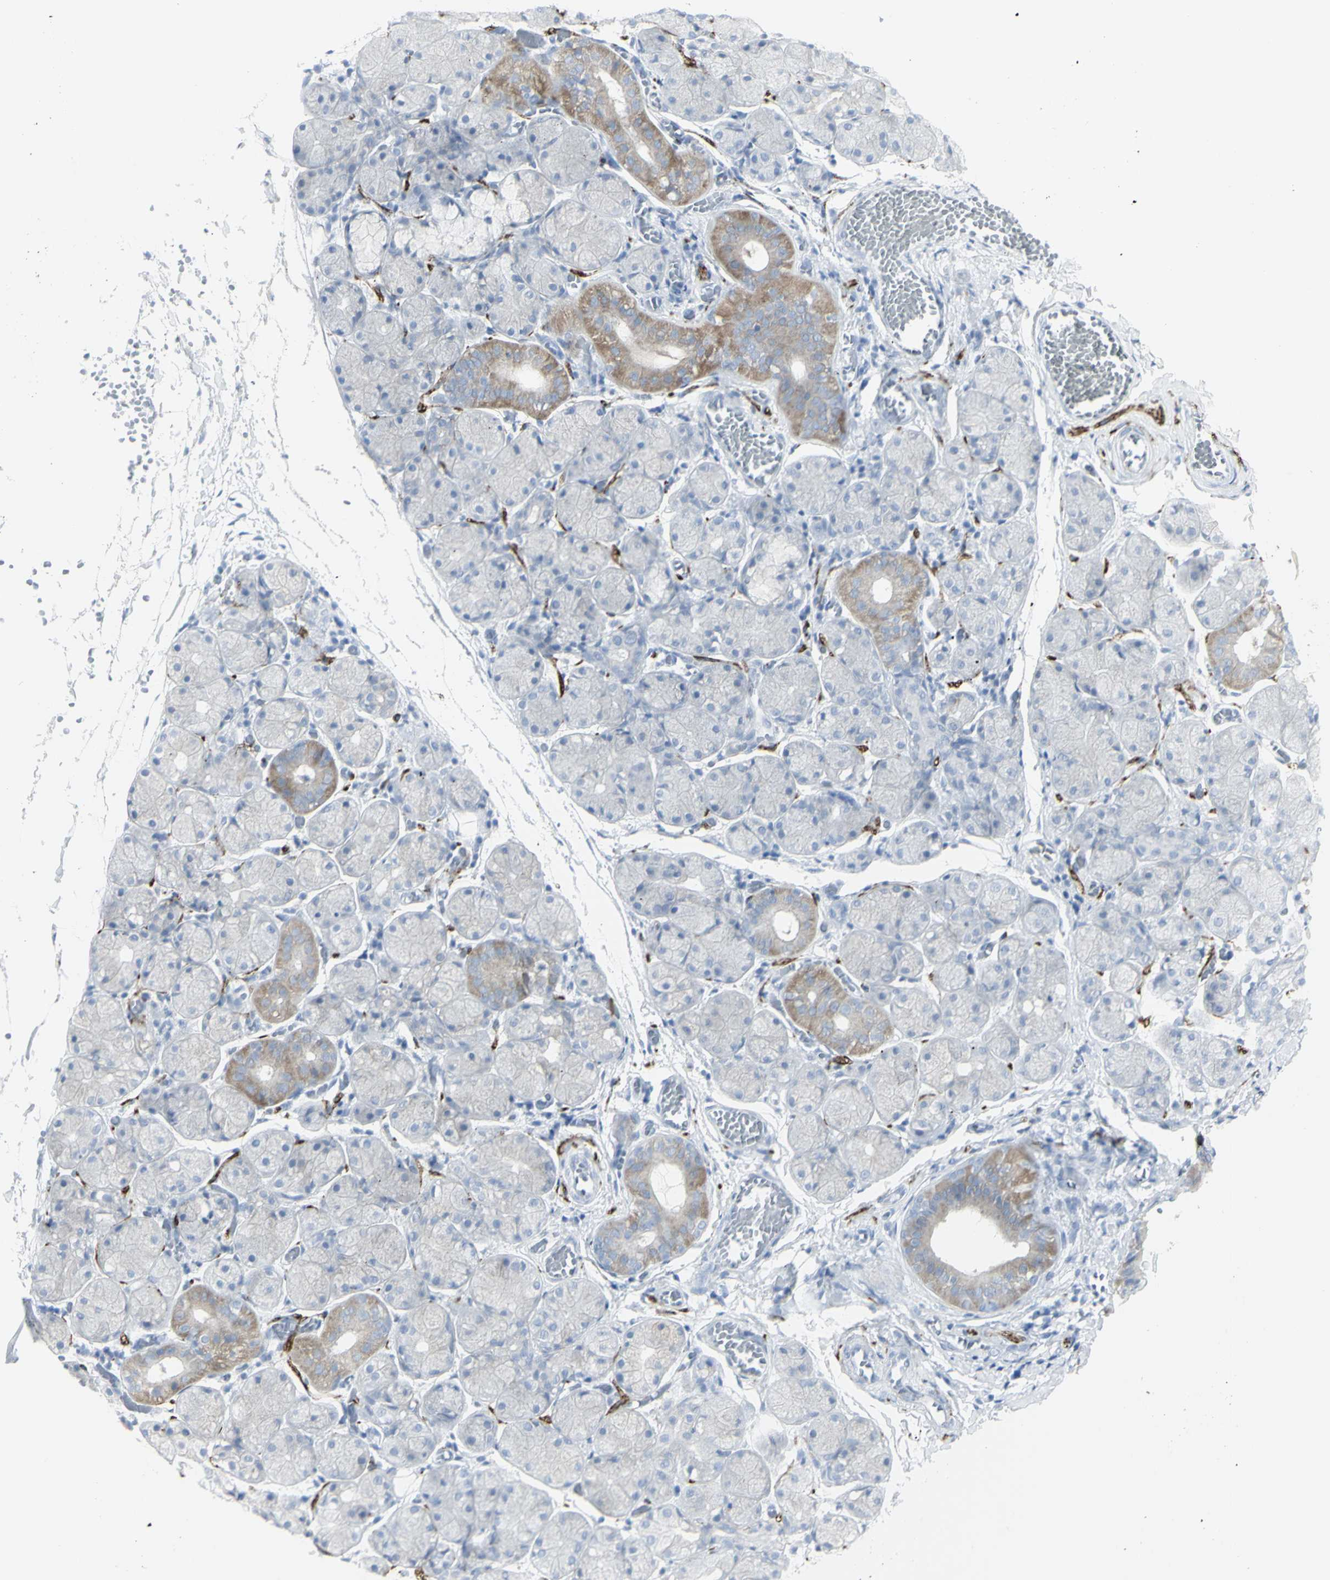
{"staining": {"intensity": "negative", "quantity": "none", "location": "none"}, "tissue": "salivary gland", "cell_type": "Glandular cells", "image_type": "normal", "snomed": [{"axis": "morphology", "description": "Normal tissue, NOS"}, {"axis": "topography", "description": "Salivary gland"}], "caption": "There is no significant expression in glandular cells of salivary gland. (IHC, brightfield microscopy, high magnification).", "gene": "ENSG00000198211", "patient": {"sex": "female", "age": 24}}